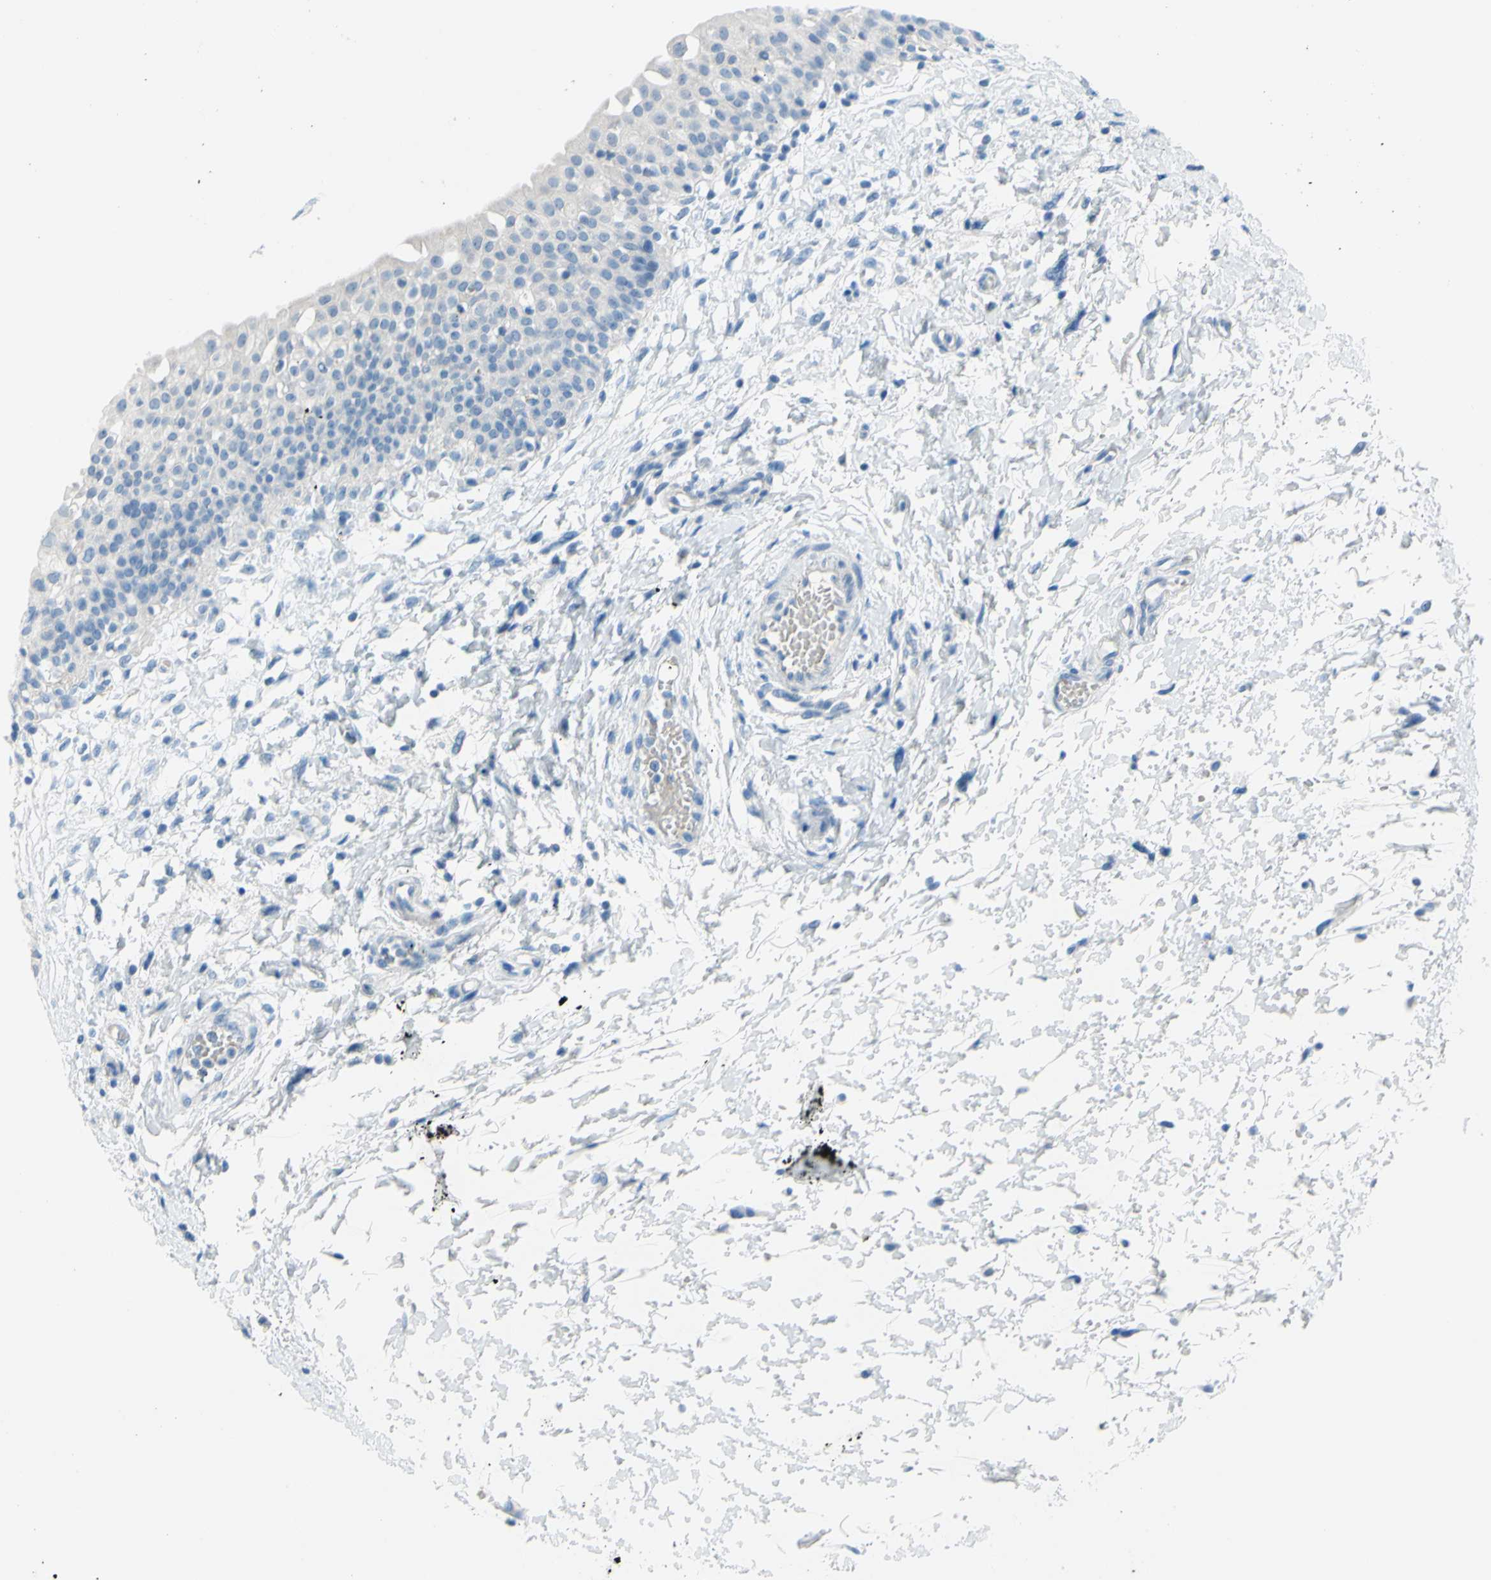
{"staining": {"intensity": "negative", "quantity": "none", "location": "none"}, "tissue": "urinary bladder", "cell_type": "Urothelial cells", "image_type": "normal", "snomed": [{"axis": "morphology", "description": "Normal tissue, NOS"}, {"axis": "topography", "description": "Urinary bladder"}], "caption": "Urothelial cells show no significant protein positivity in unremarkable urinary bladder. (Immunohistochemistry, brightfield microscopy, high magnification).", "gene": "DCT", "patient": {"sex": "male", "age": 55}}